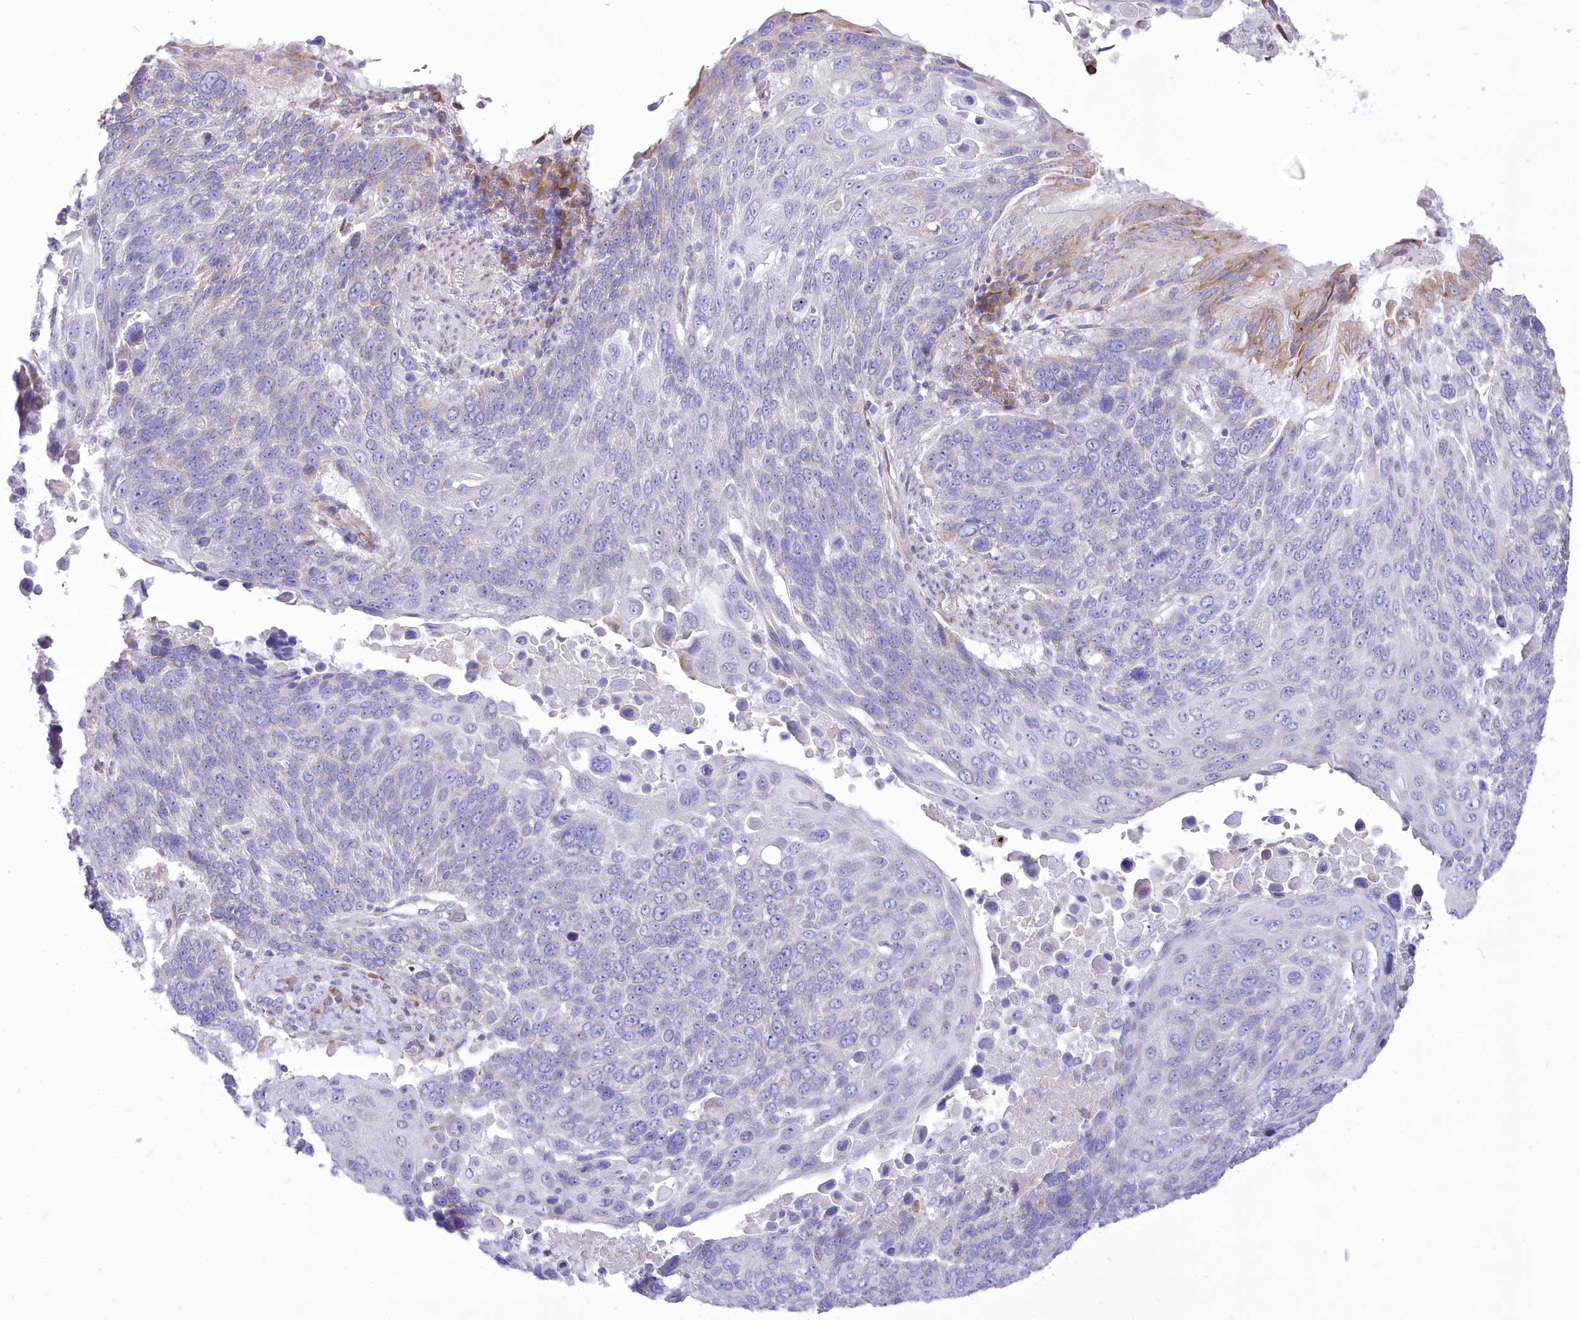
{"staining": {"intensity": "negative", "quantity": "none", "location": "none"}, "tissue": "lung cancer", "cell_type": "Tumor cells", "image_type": "cancer", "snomed": [{"axis": "morphology", "description": "Squamous cell carcinoma, NOS"}, {"axis": "topography", "description": "Lung"}], "caption": "Lung cancer (squamous cell carcinoma) stained for a protein using immunohistochemistry (IHC) displays no staining tumor cells.", "gene": "STT3B", "patient": {"sex": "male", "age": 66}}